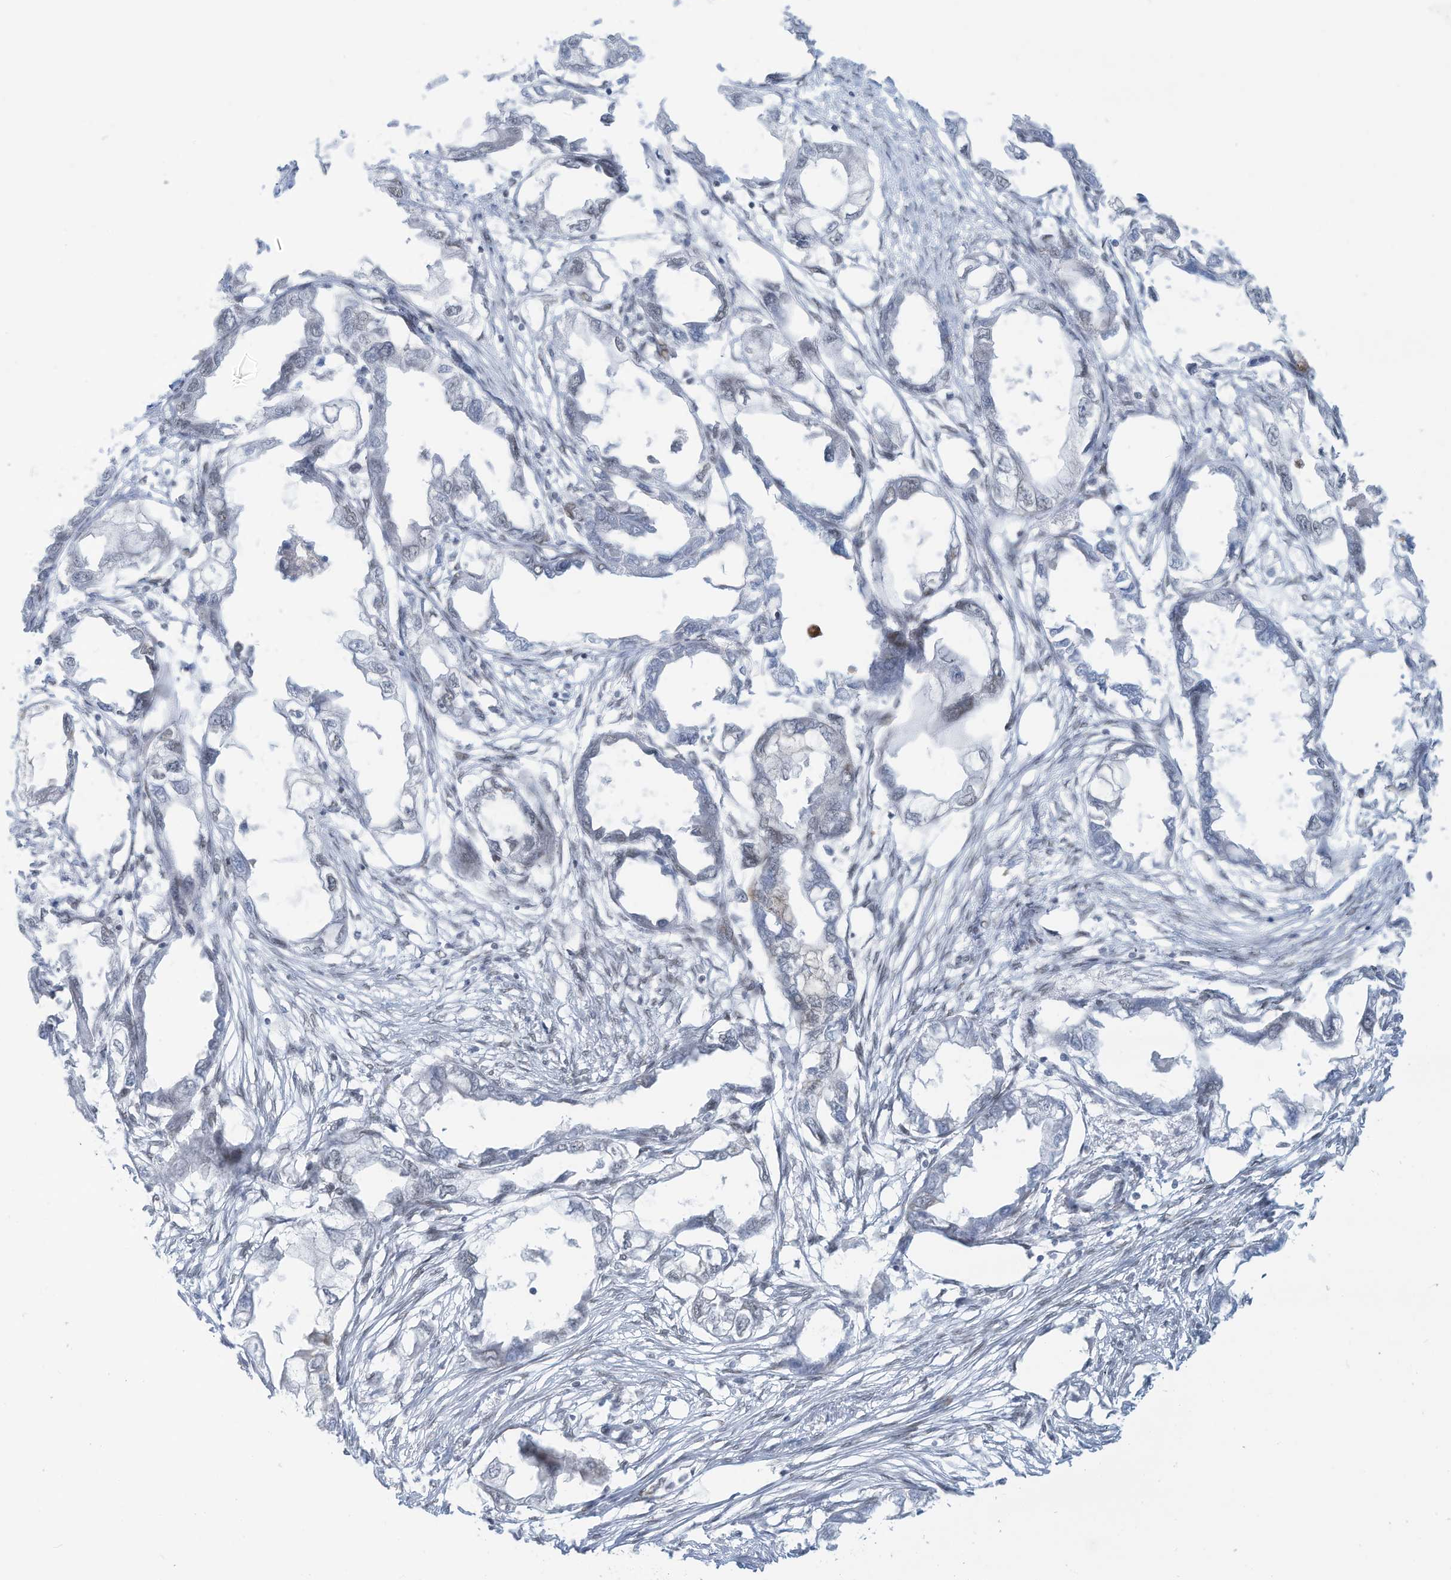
{"staining": {"intensity": "negative", "quantity": "none", "location": "none"}, "tissue": "endometrial cancer", "cell_type": "Tumor cells", "image_type": "cancer", "snomed": [{"axis": "morphology", "description": "Adenocarcinoma, NOS"}, {"axis": "morphology", "description": "Adenocarcinoma, metastatic, NOS"}, {"axis": "topography", "description": "Adipose tissue"}, {"axis": "topography", "description": "Endometrium"}], "caption": "Endometrial adenocarcinoma was stained to show a protein in brown. There is no significant staining in tumor cells.", "gene": "ECT2L", "patient": {"sex": "female", "age": 67}}